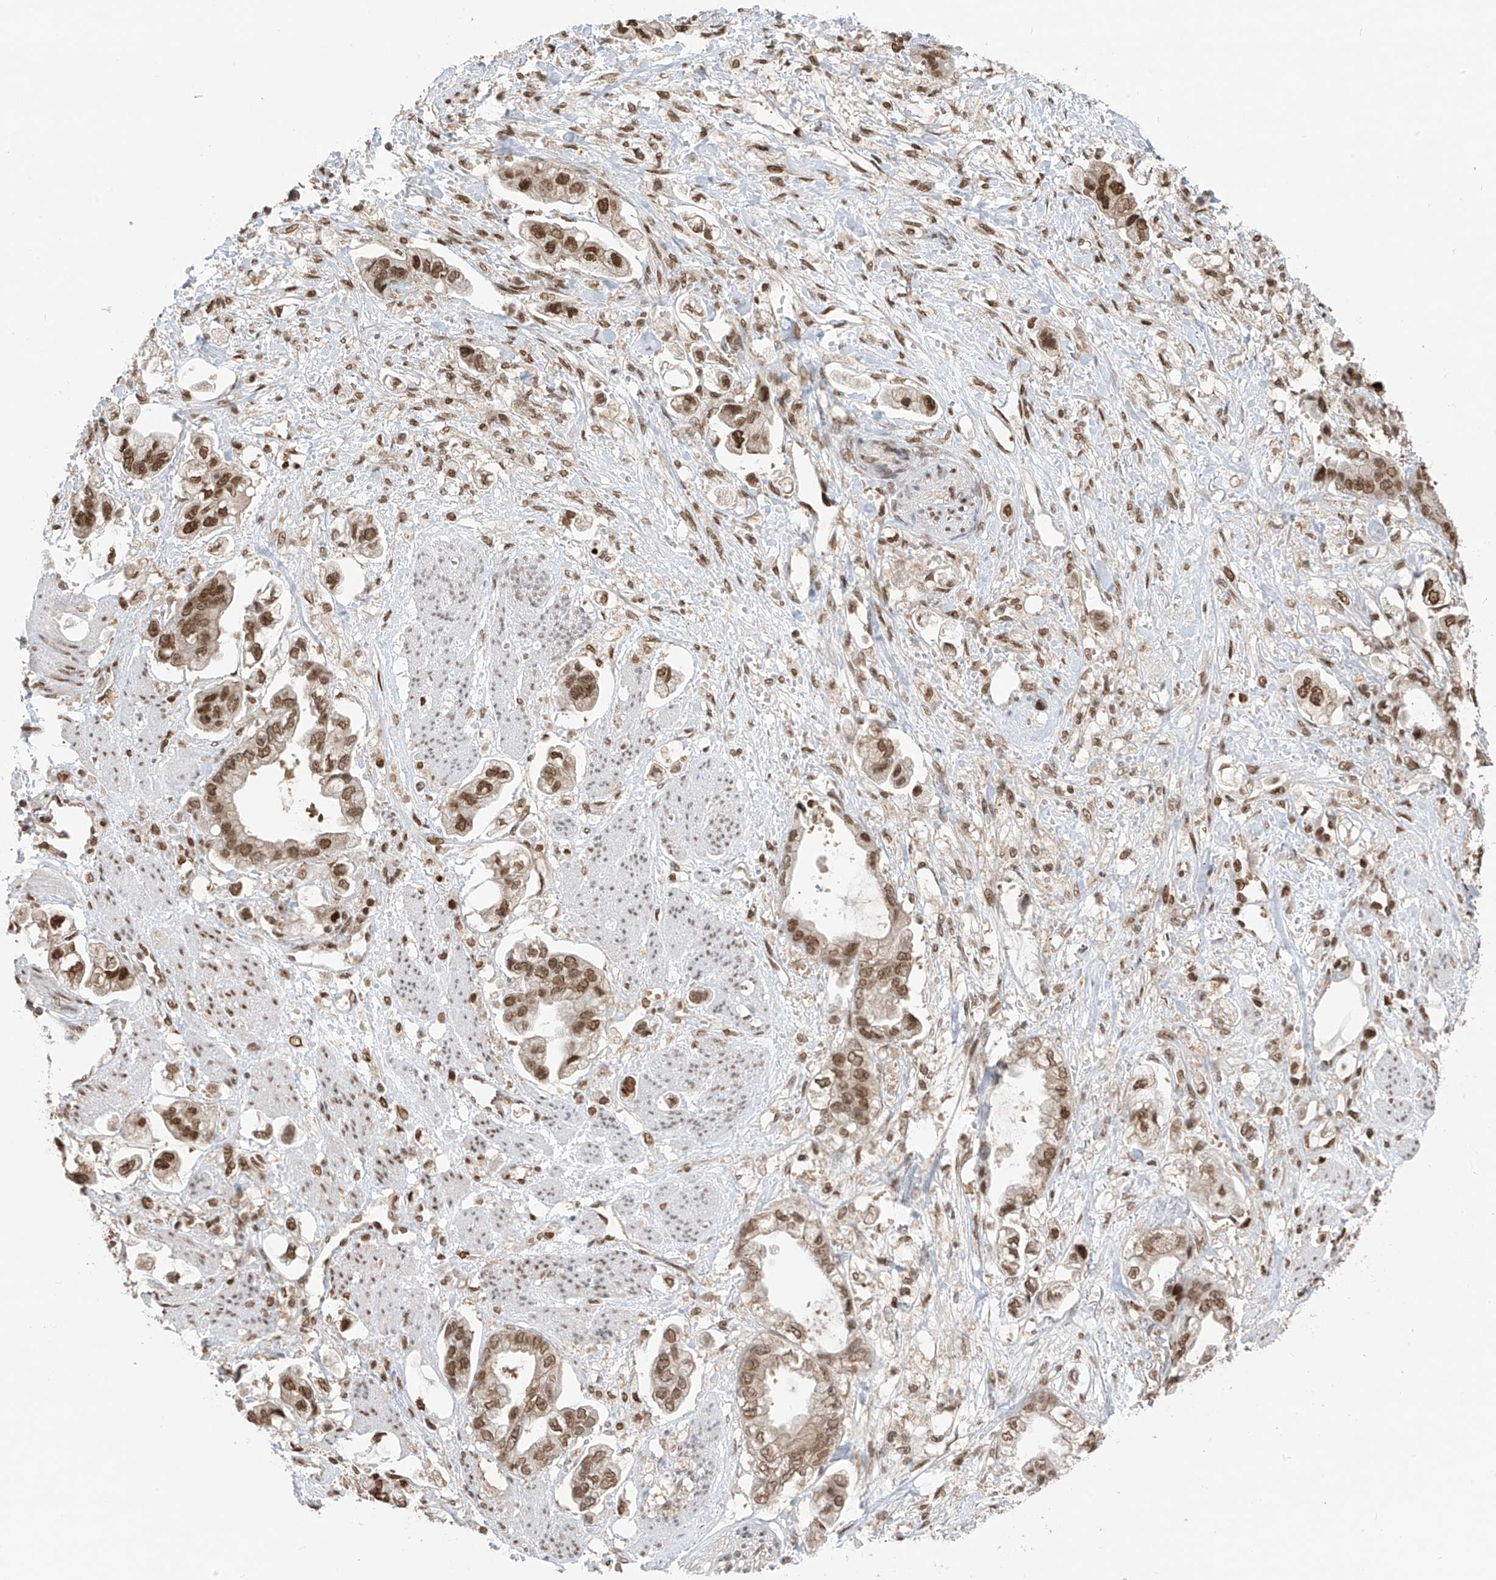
{"staining": {"intensity": "moderate", "quantity": ">75%", "location": "nuclear"}, "tissue": "stomach cancer", "cell_type": "Tumor cells", "image_type": "cancer", "snomed": [{"axis": "morphology", "description": "Adenocarcinoma, NOS"}, {"axis": "topography", "description": "Stomach"}], "caption": "DAB (3,3'-diaminobenzidine) immunohistochemical staining of stomach adenocarcinoma reveals moderate nuclear protein expression in approximately >75% of tumor cells.", "gene": "KPNB1", "patient": {"sex": "male", "age": 62}}